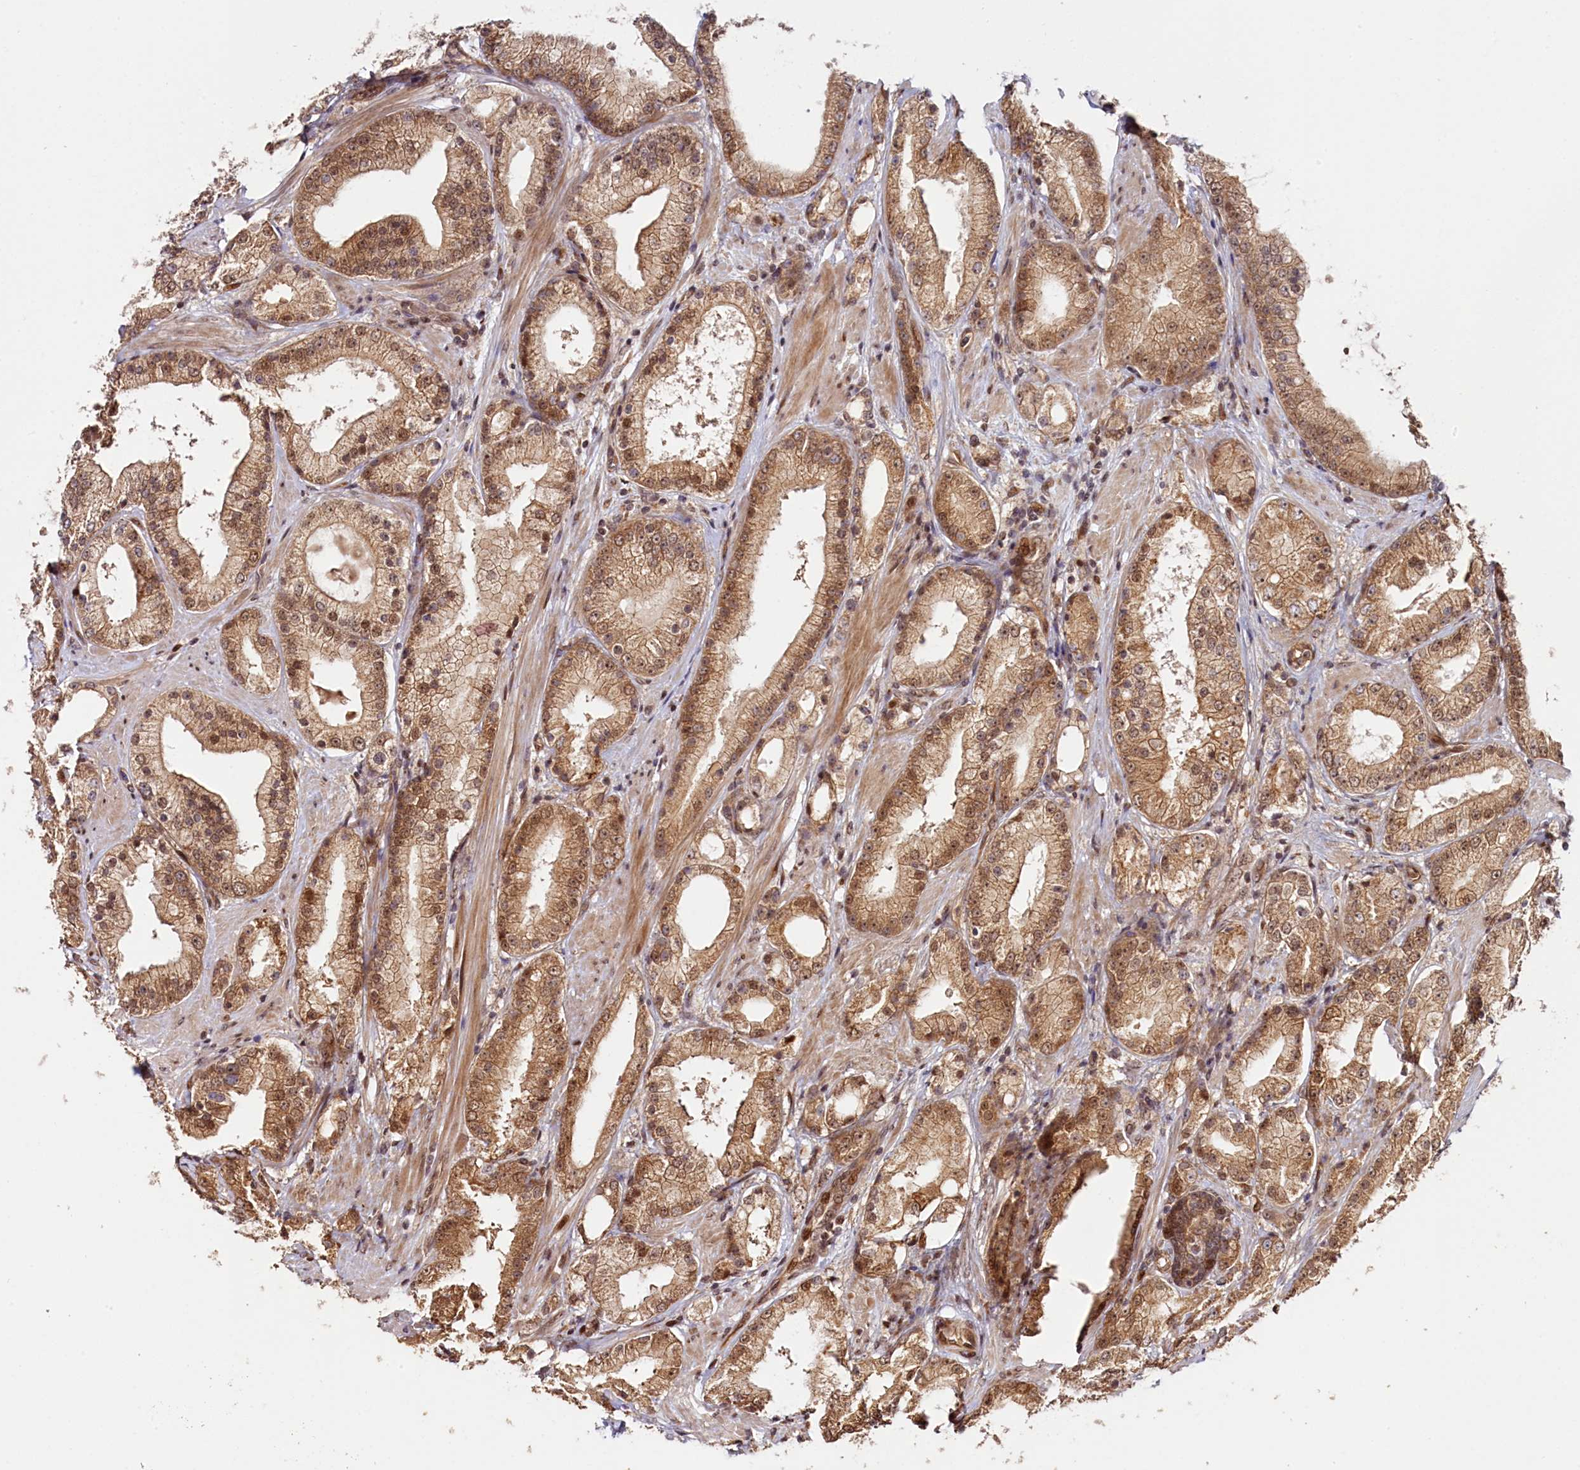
{"staining": {"intensity": "moderate", "quantity": ">75%", "location": "cytoplasmic/membranous,nuclear"}, "tissue": "prostate cancer", "cell_type": "Tumor cells", "image_type": "cancer", "snomed": [{"axis": "morphology", "description": "Adenocarcinoma, Low grade"}, {"axis": "topography", "description": "Prostate"}], "caption": "There is medium levels of moderate cytoplasmic/membranous and nuclear staining in tumor cells of prostate low-grade adenocarcinoma, as demonstrated by immunohistochemical staining (brown color).", "gene": "ANKRD24", "patient": {"sex": "male", "age": 67}}